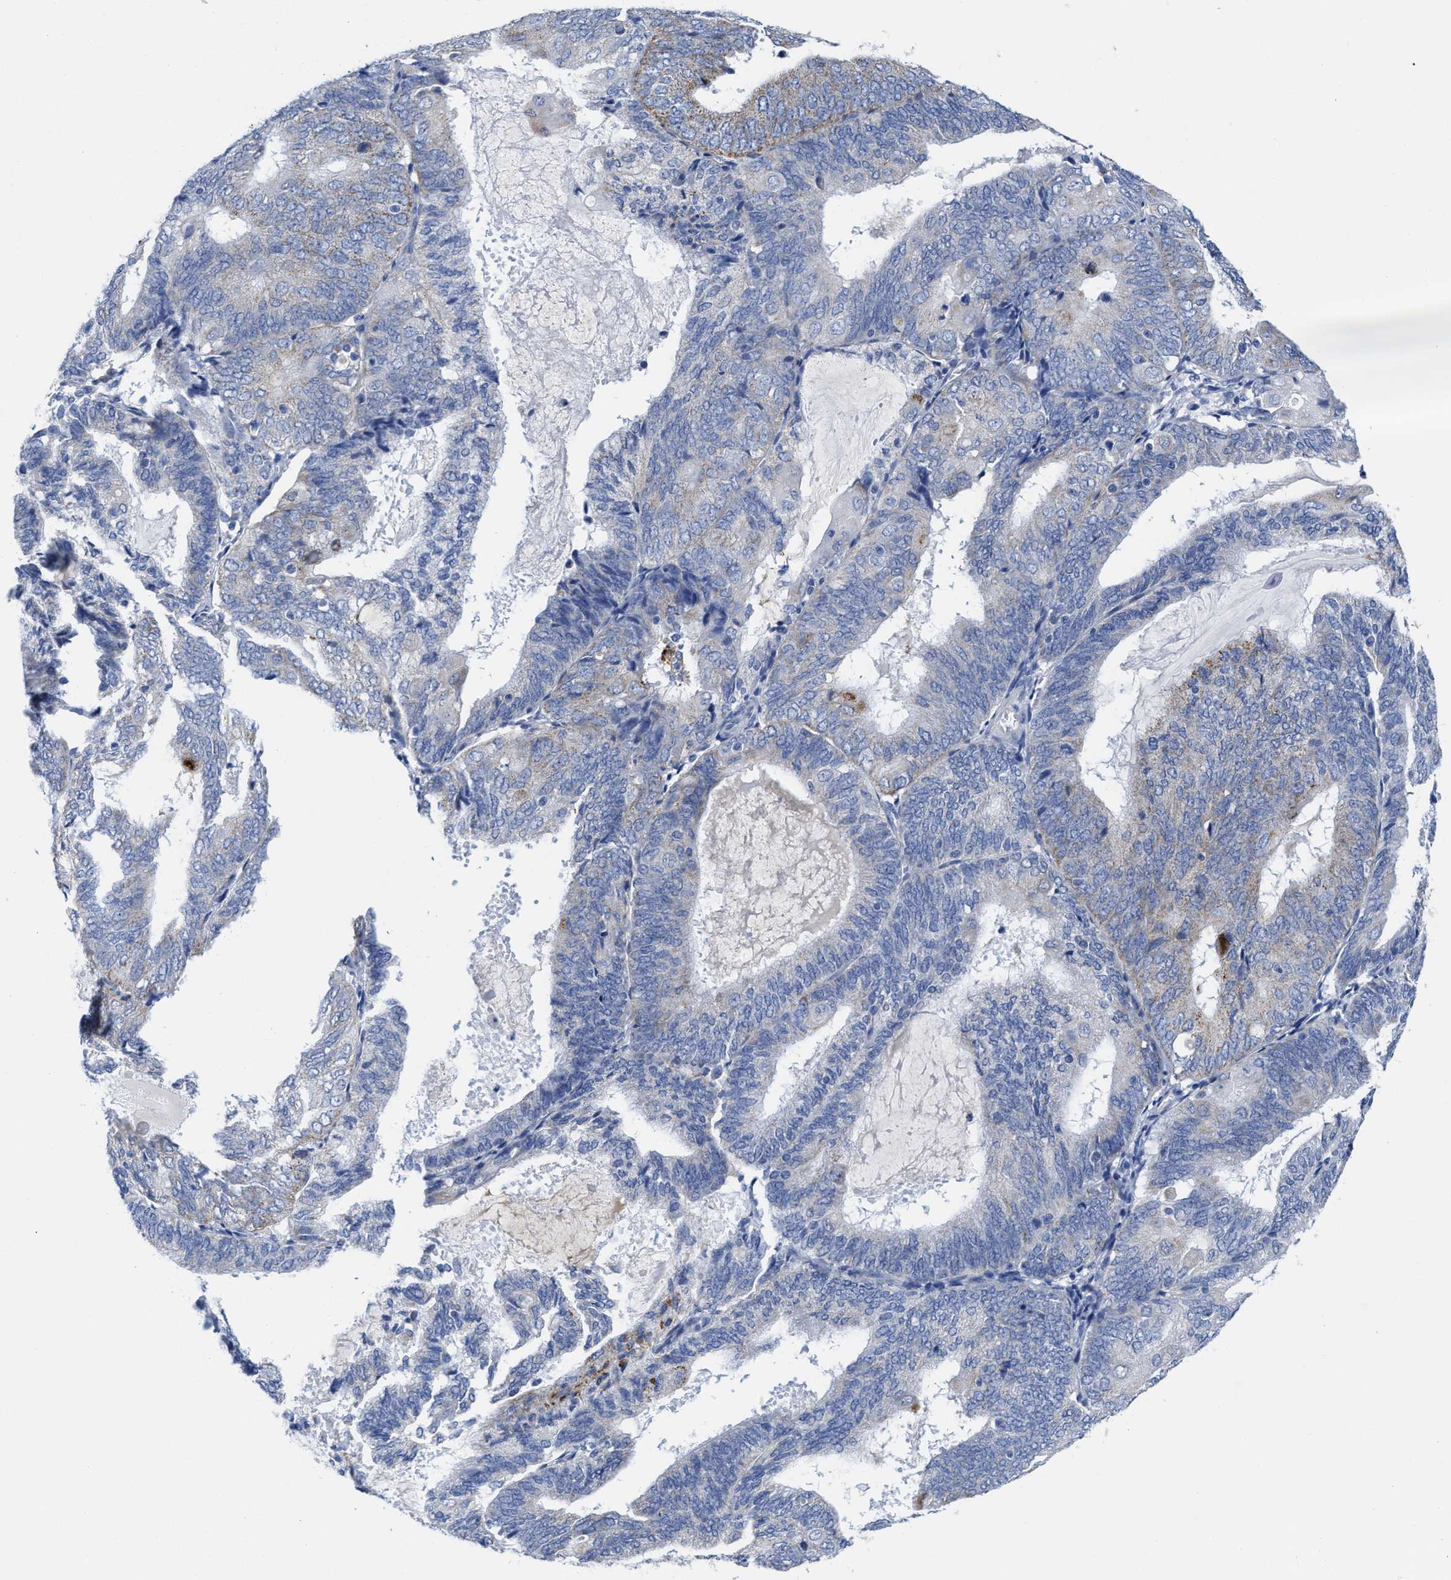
{"staining": {"intensity": "negative", "quantity": "none", "location": "none"}, "tissue": "endometrial cancer", "cell_type": "Tumor cells", "image_type": "cancer", "snomed": [{"axis": "morphology", "description": "Adenocarcinoma, NOS"}, {"axis": "topography", "description": "Endometrium"}], "caption": "Immunohistochemistry (IHC) of human endometrial cancer (adenocarcinoma) shows no expression in tumor cells.", "gene": "TBRG4", "patient": {"sex": "female", "age": 81}}